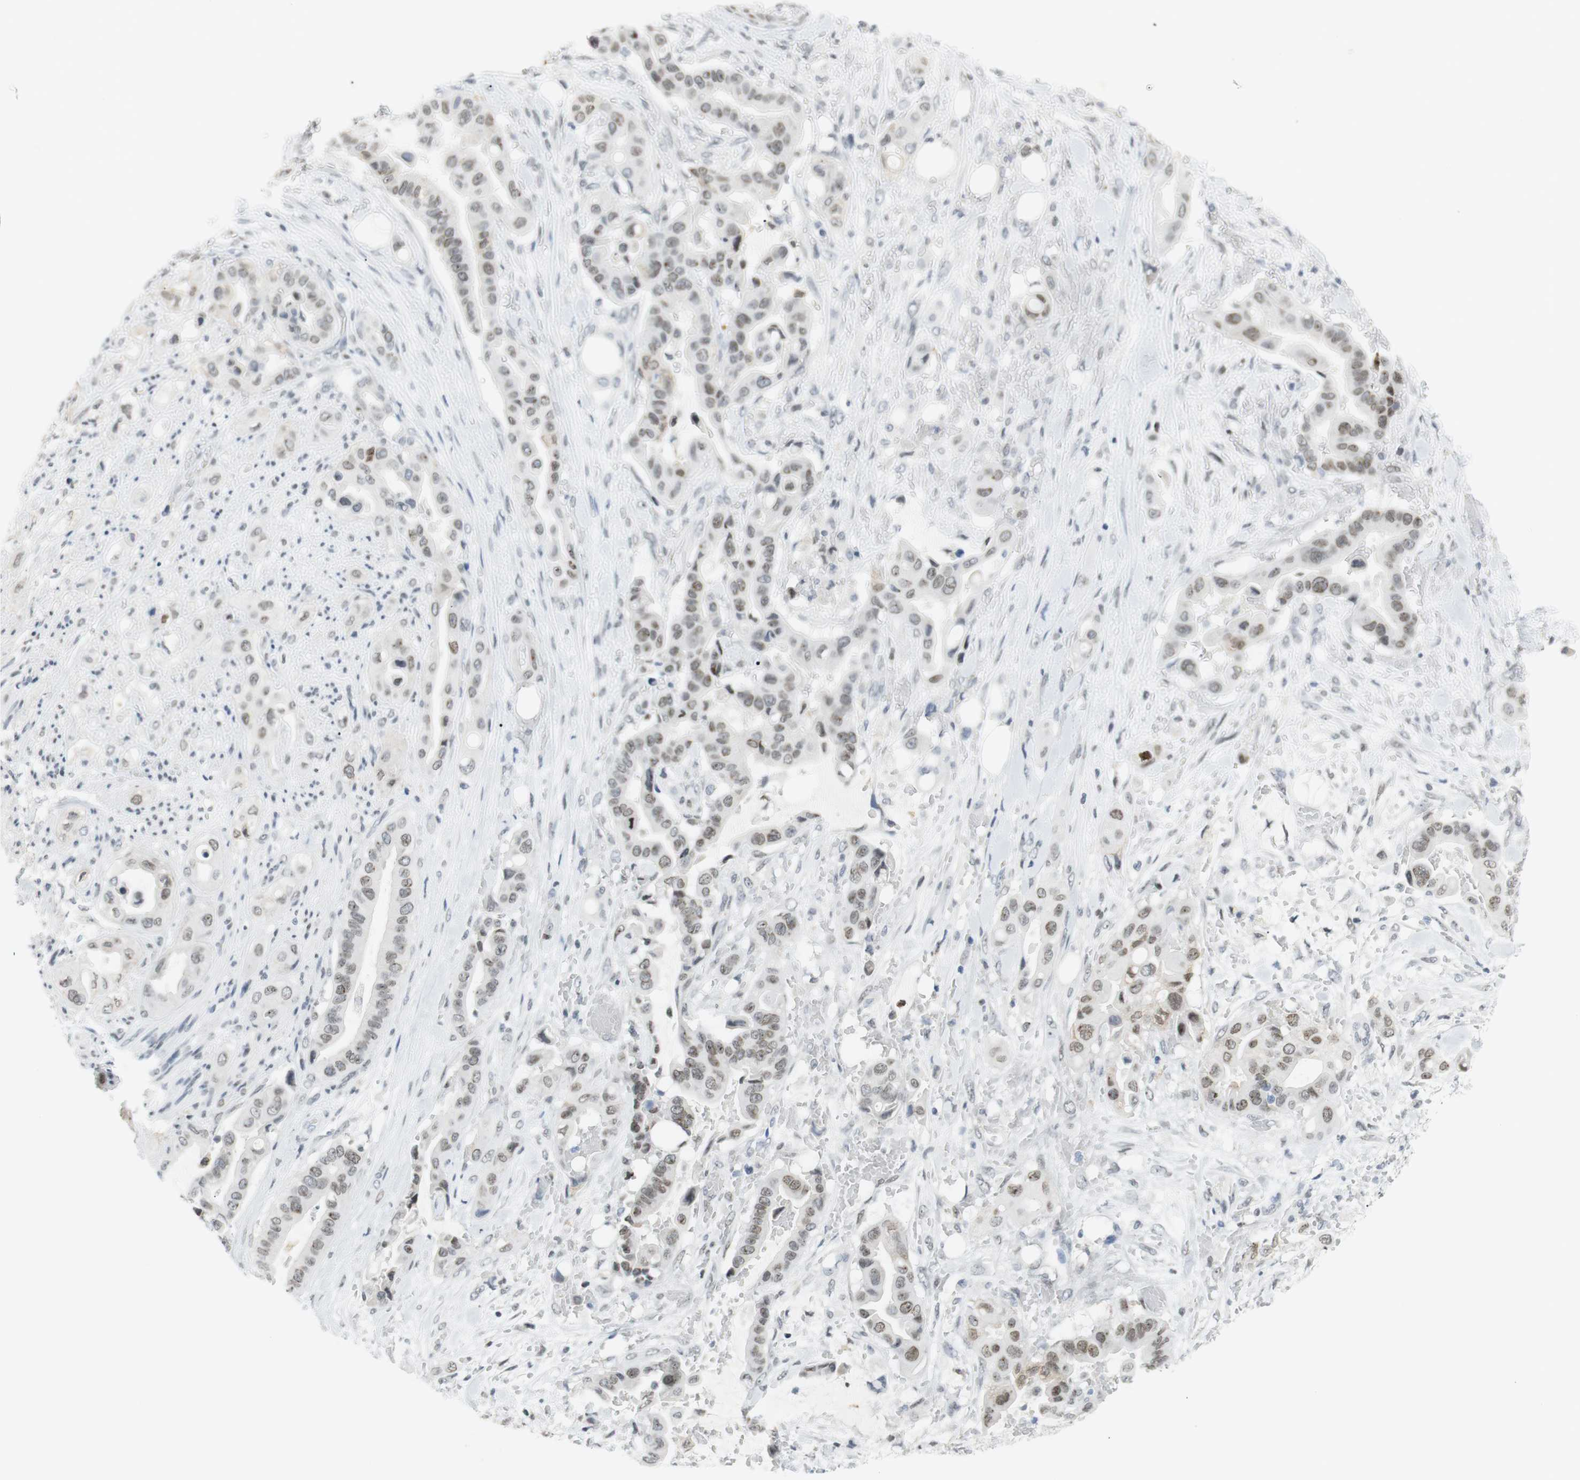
{"staining": {"intensity": "moderate", "quantity": "25%-75%", "location": "nuclear"}, "tissue": "liver cancer", "cell_type": "Tumor cells", "image_type": "cancer", "snomed": [{"axis": "morphology", "description": "Cholangiocarcinoma"}, {"axis": "topography", "description": "Liver"}], "caption": "A histopathology image of human liver cancer (cholangiocarcinoma) stained for a protein demonstrates moderate nuclear brown staining in tumor cells. (Brightfield microscopy of DAB IHC at high magnification).", "gene": "BMI1", "patient": {"sex": "female", "age": 61}}